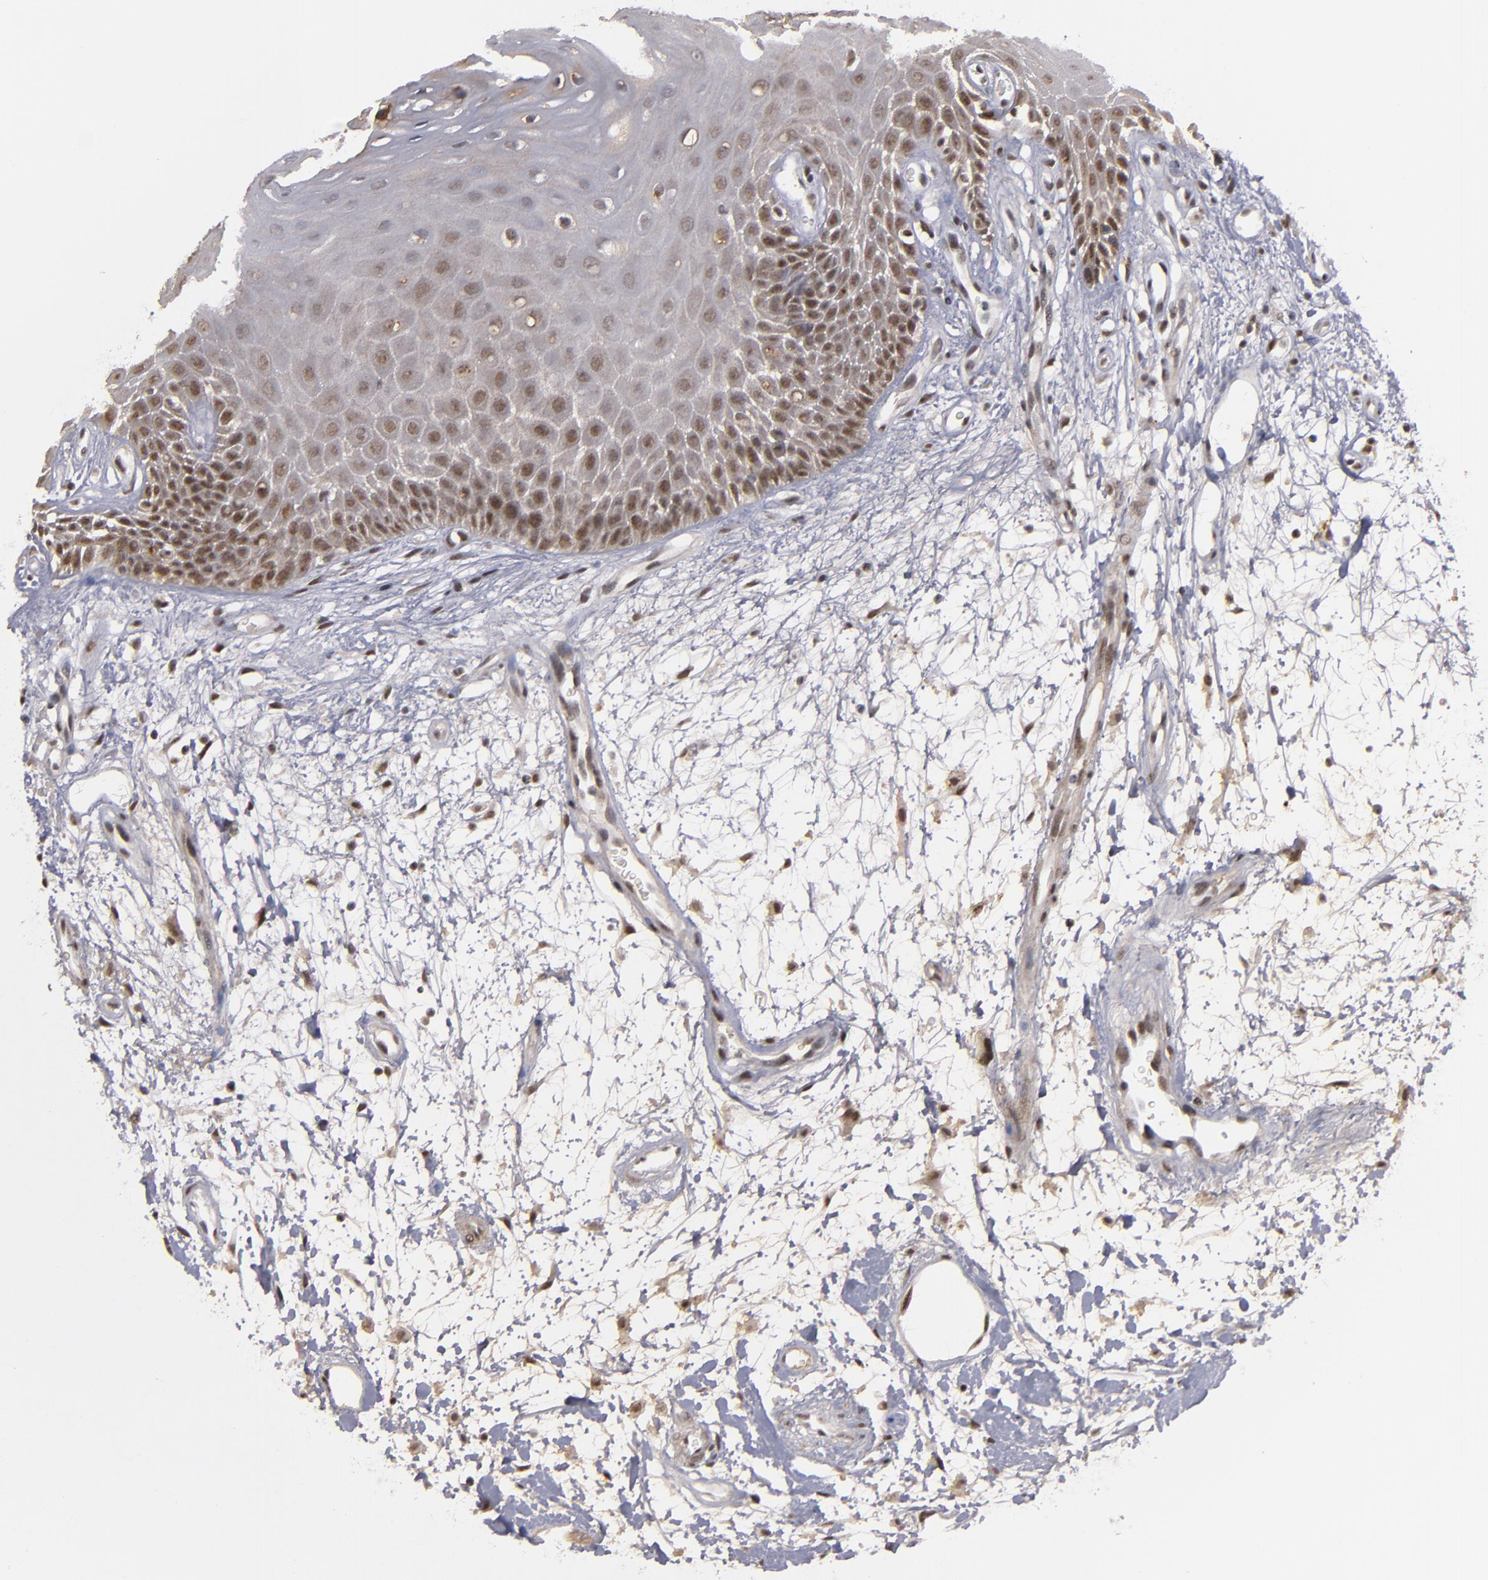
{"staining": {"intensity": "moderate", "quantity": "25%-75%", "location": "nuclear"}, "tissue": "oral mucosa", "cell_type": "Squamous epithelial cells", "image_type": "normal", "snomed": [{"axis": "morphology", "description": "Normal tissue, NOS"}, {"axis": "morphology", "description": "Squamous cell carcinoma, NOS"}, {"axis": "topography", "description": "Skeletal muscle"}, {"axis": "topography", "description": "Oral tissue"}, {"axis": "topography", "description": "Head-Neck"}], "caption": "Protein staining of benign oral mucosa shows moderate nuclear staining in approximately 25%-75% of squamous epithelial cells.", "gene": "ZNF234", "patient": {"sex": "female", "age": 84}}